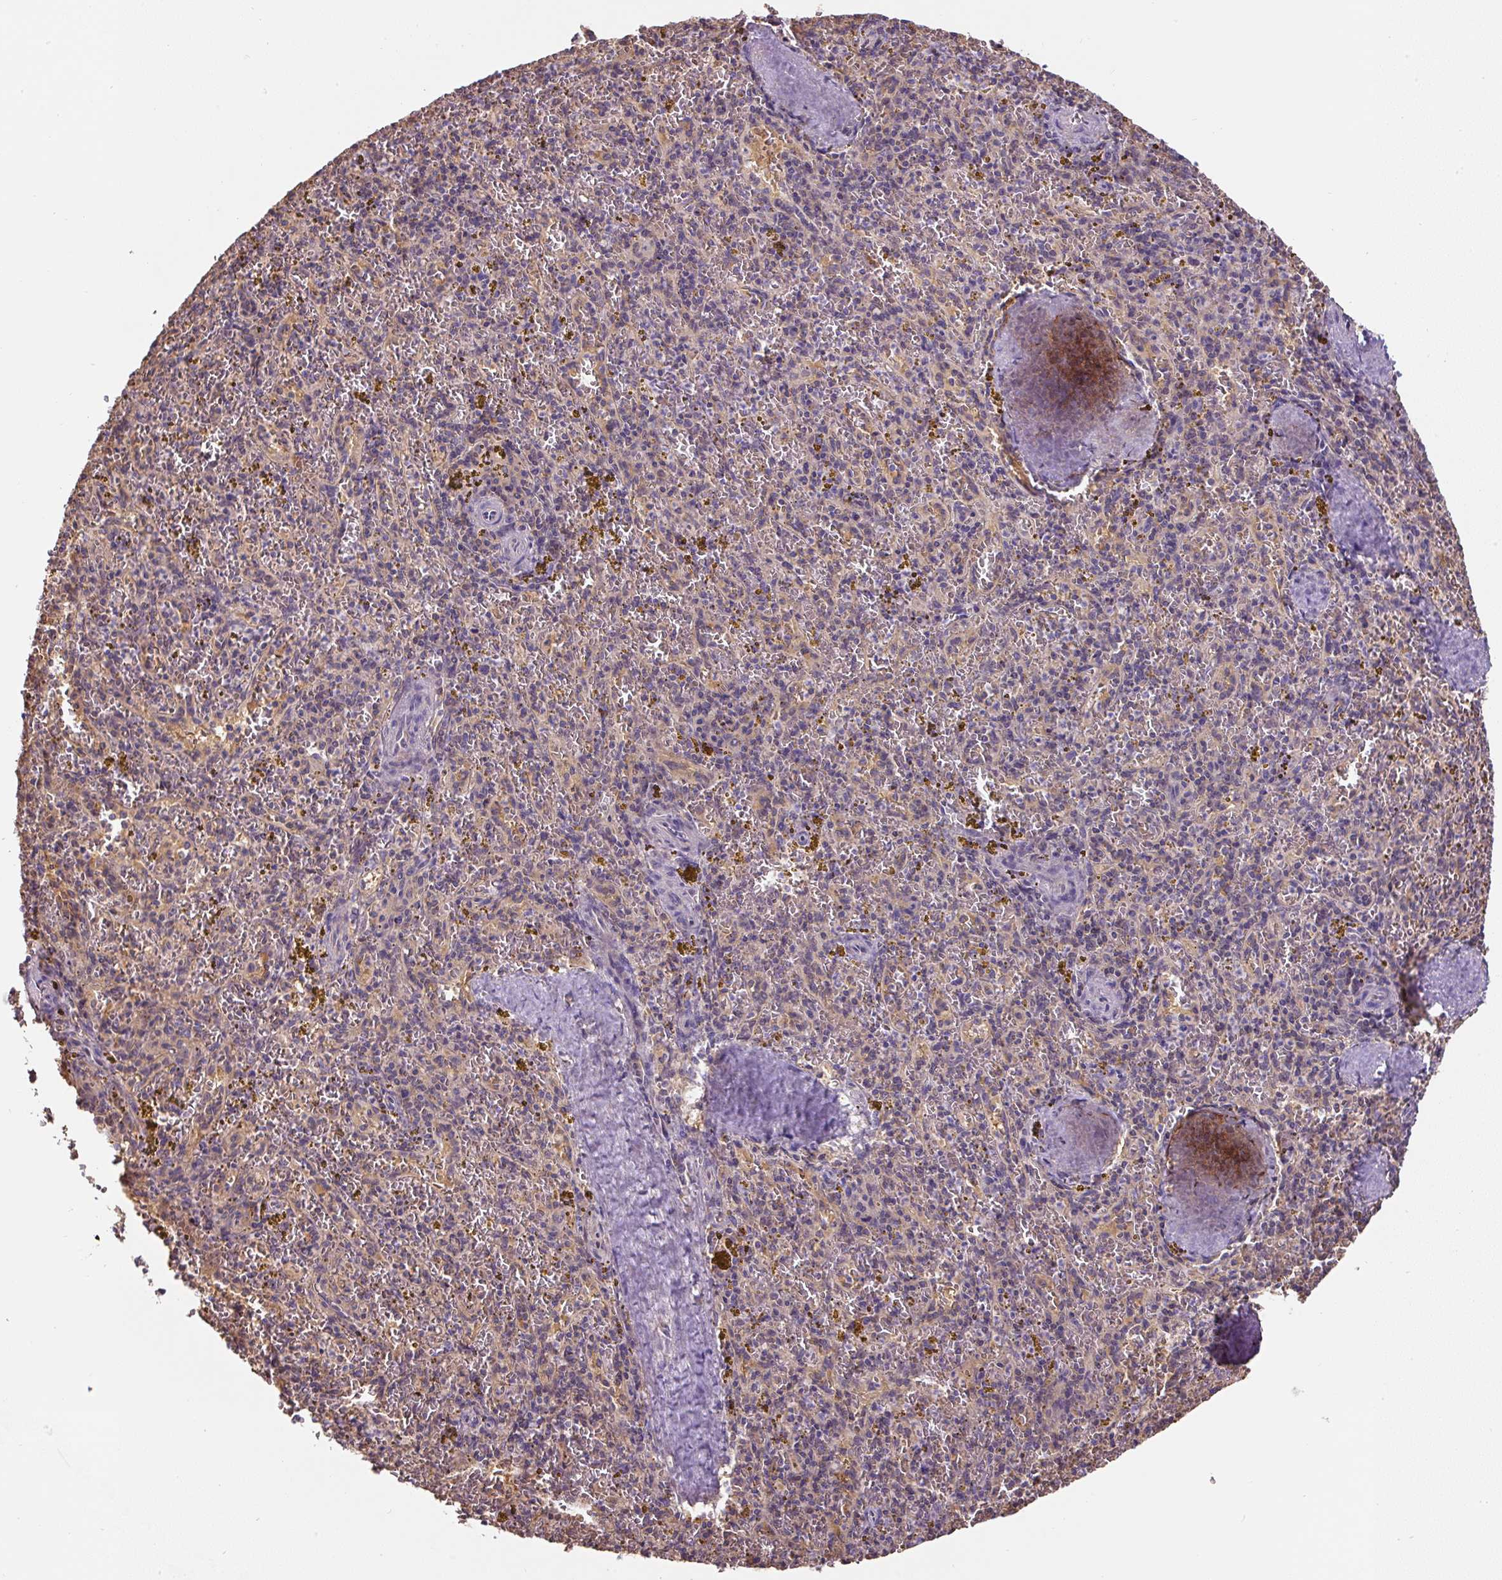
{"staining": {"intensity": "negative", "quantity": "none", "location": "none"}, "tissue": "spleen", "cell_type": "Cells in red pulp", "image_type": "normal", "snomed": [{"axis": "morphology", "description": "Normal tissue, NOS"}, {"axis": "topography", "description": "Spleen"}], "caption": "Immunohistochemistry (IHC) micrograph of benign human spleen stained for a protein (brown), which exhibits no staining in cells in red pulp. (DAB IHC, high magnification).", "gene": "ST13", "patient": {"sex": "male", "age": 57}}